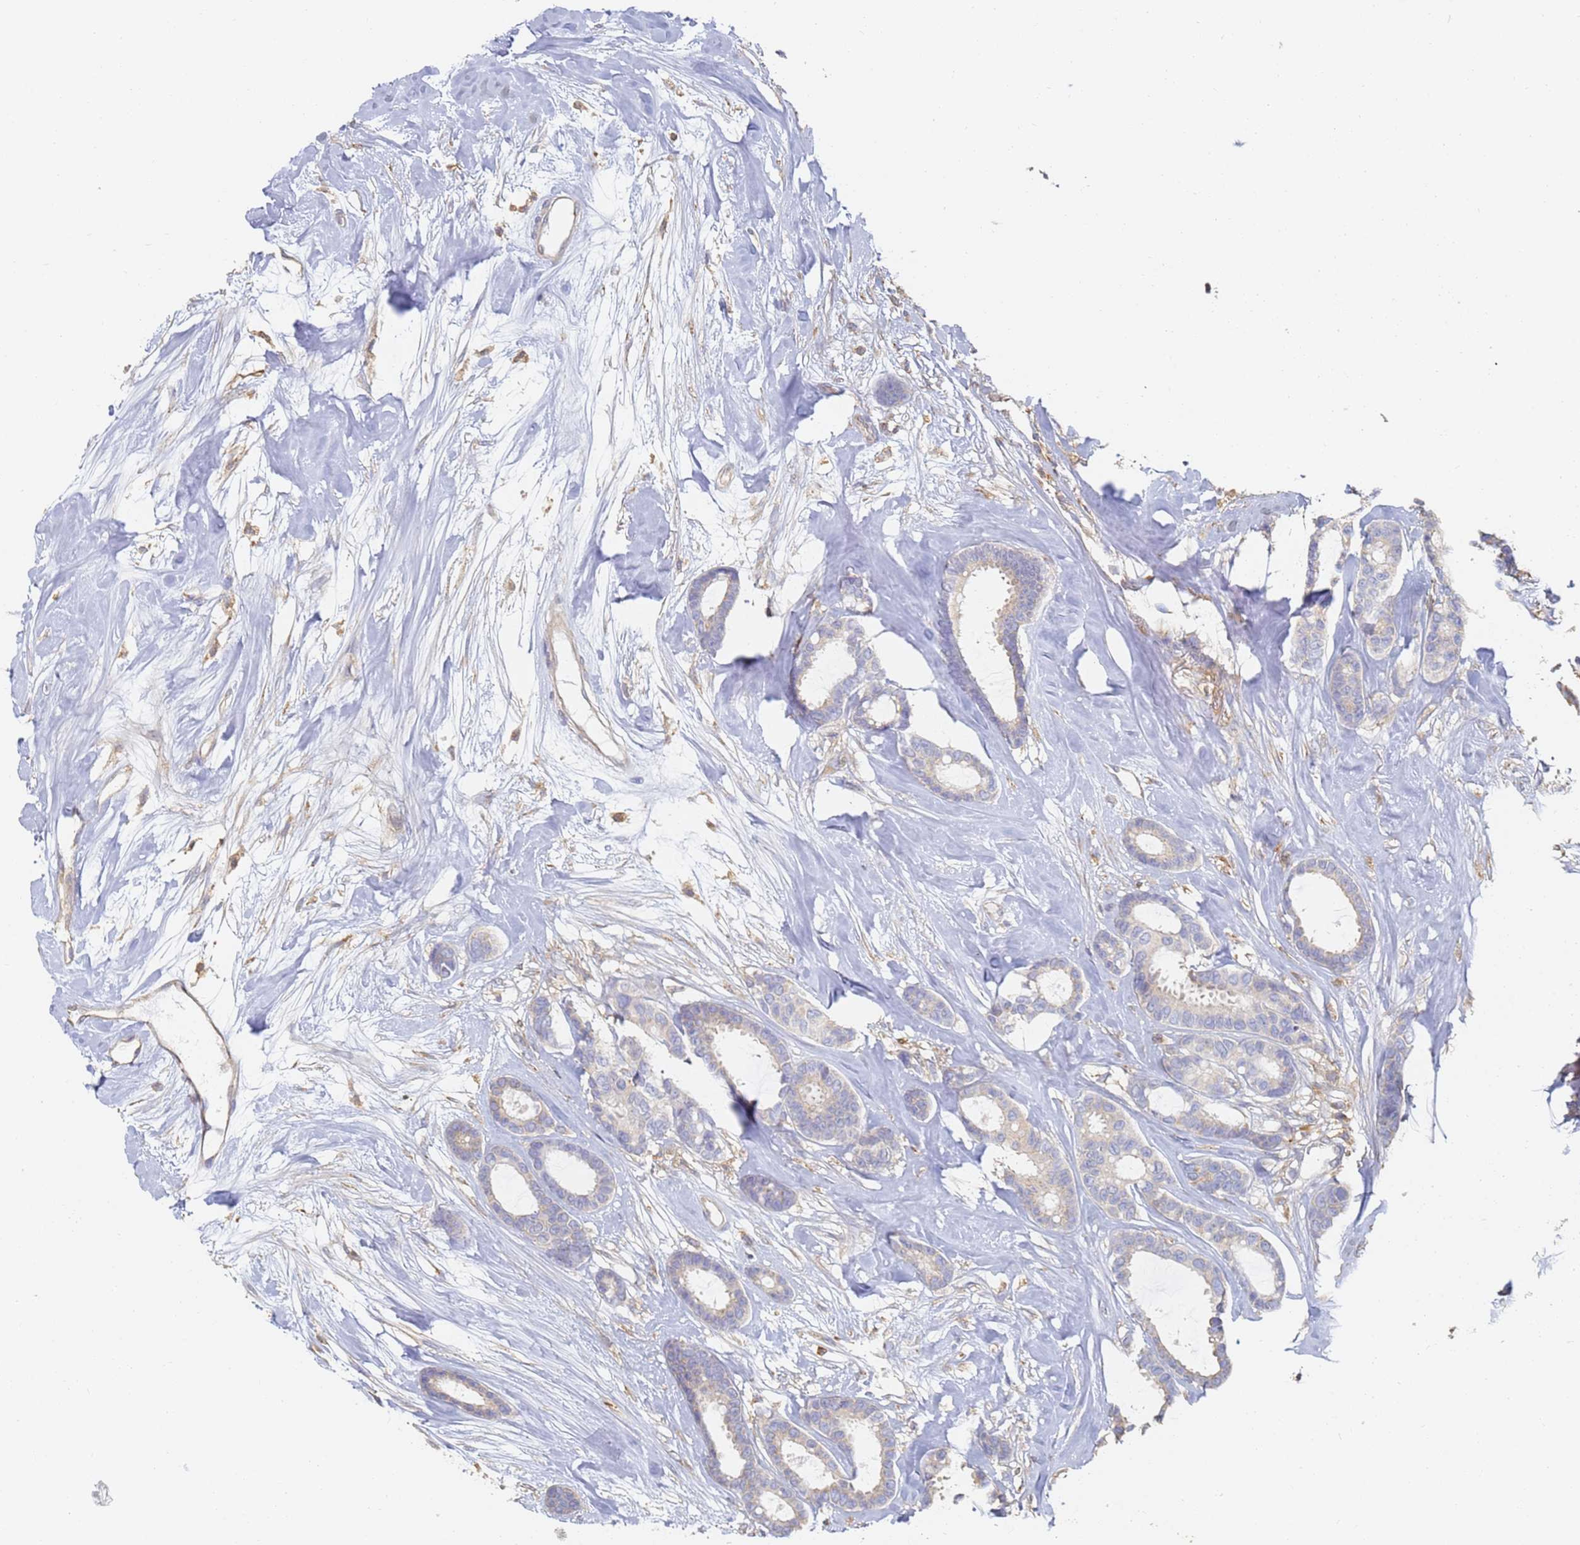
{"staining": {"intensity": "negative", "quantity": "none", "location": "none"}, "tissue": "breast cancer", "cell_type": "Tumor cells", "image_type": "cancer", "snomed": [{"axis": "morphology", "description": "Duct carcinoma"}, {"axis": "topography", "description": "Breast"}], "caption": "Immunohistochemistry of breast cancer reveals no expression in tumor cells.", "gene": "BIN2", "patient": {"sex": "female", "age": 87}}